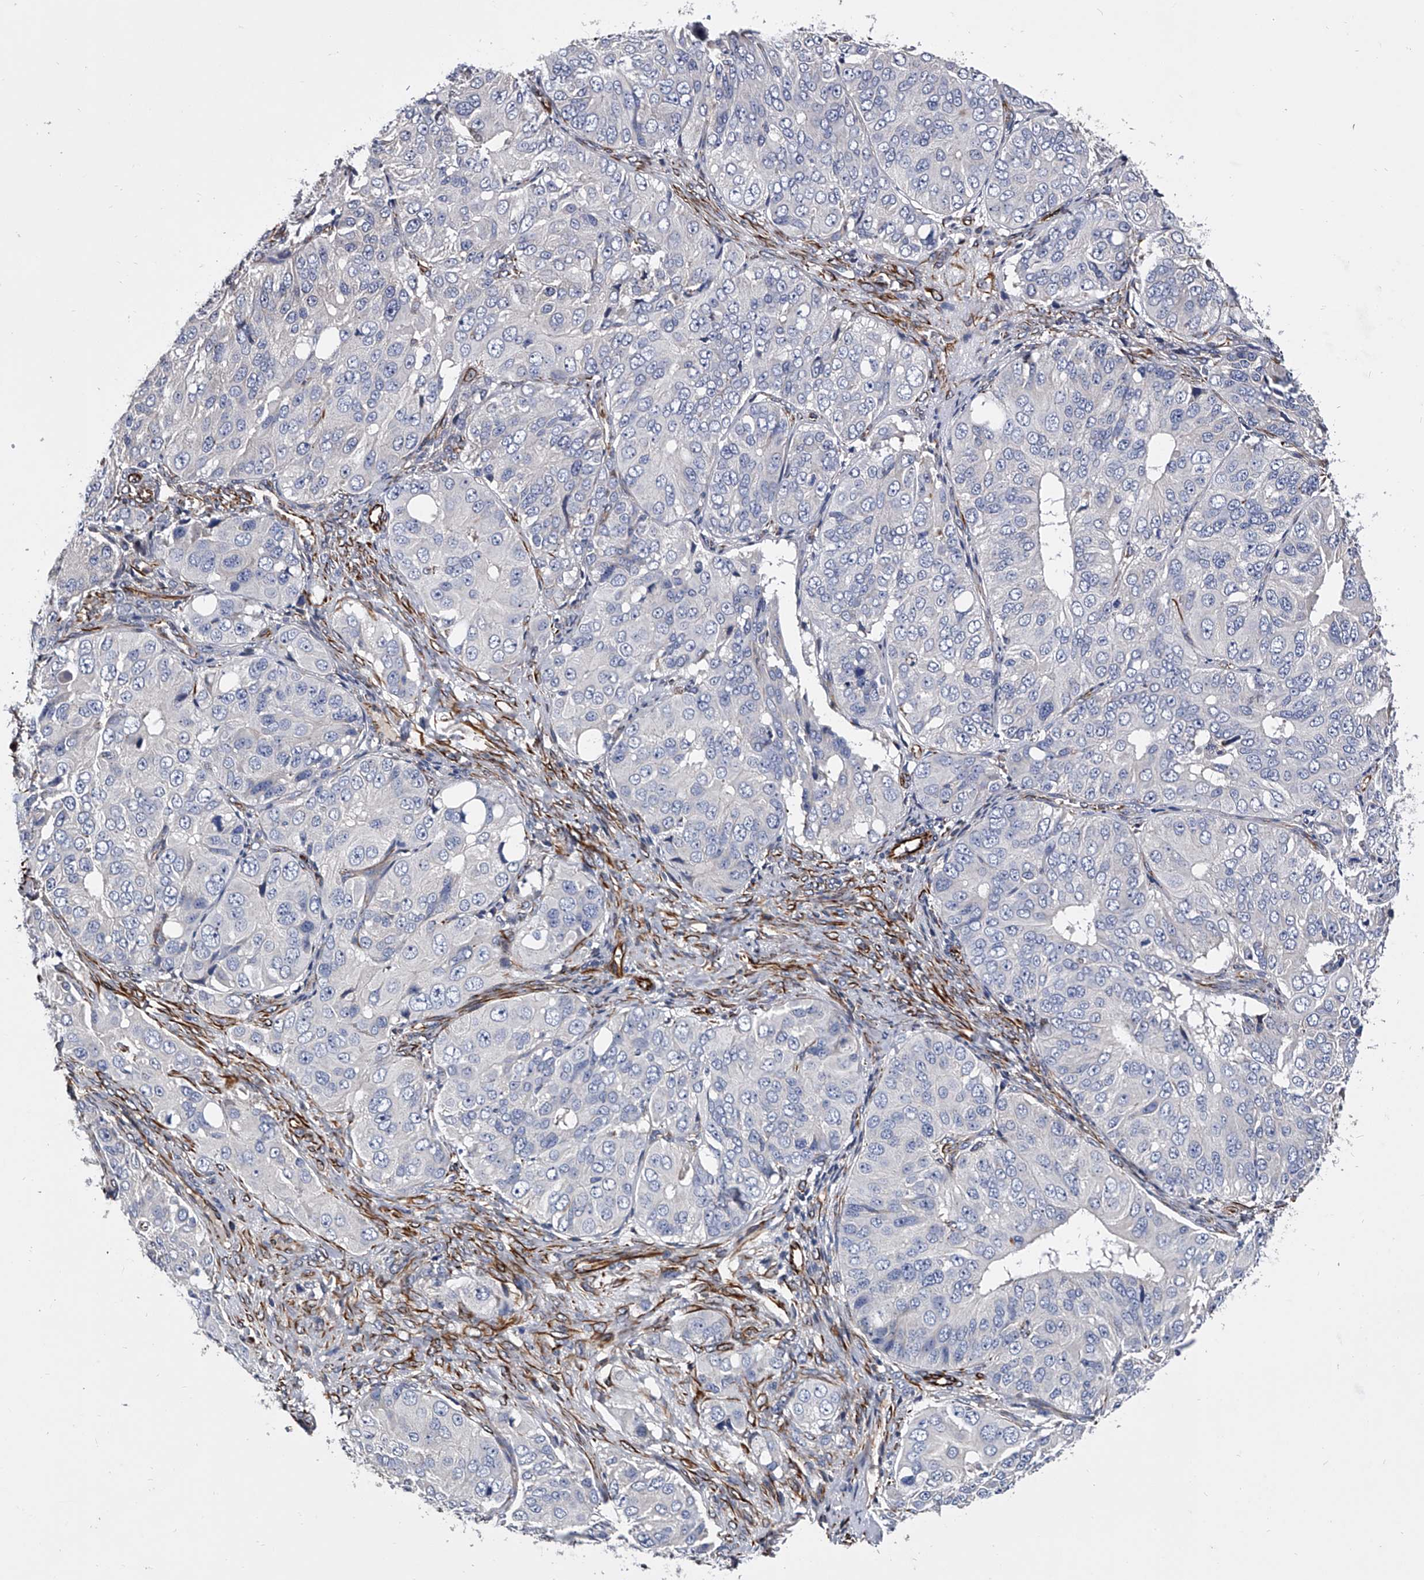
{"staining": {"intensity": "negative", "quantity": "none", "location": "none"}, "tissue": "ovarian cancer", "cell_type": "Tumor cells", "image_type": "cancer", "snomed": [{"axis": "morphology", "description": "Carcinoma, endometroid"}, {"axis": "topography", "description": "Ovary"}], "caption": "High power microscopy image of an immunohistochemistry (IHC) micrograph of ovarian cancer (endometroid carcinoma), revealing no significant positivity in tumor cells.", "gene": "EFCAB7", "patient": {"sex": "female", "age": 51}}